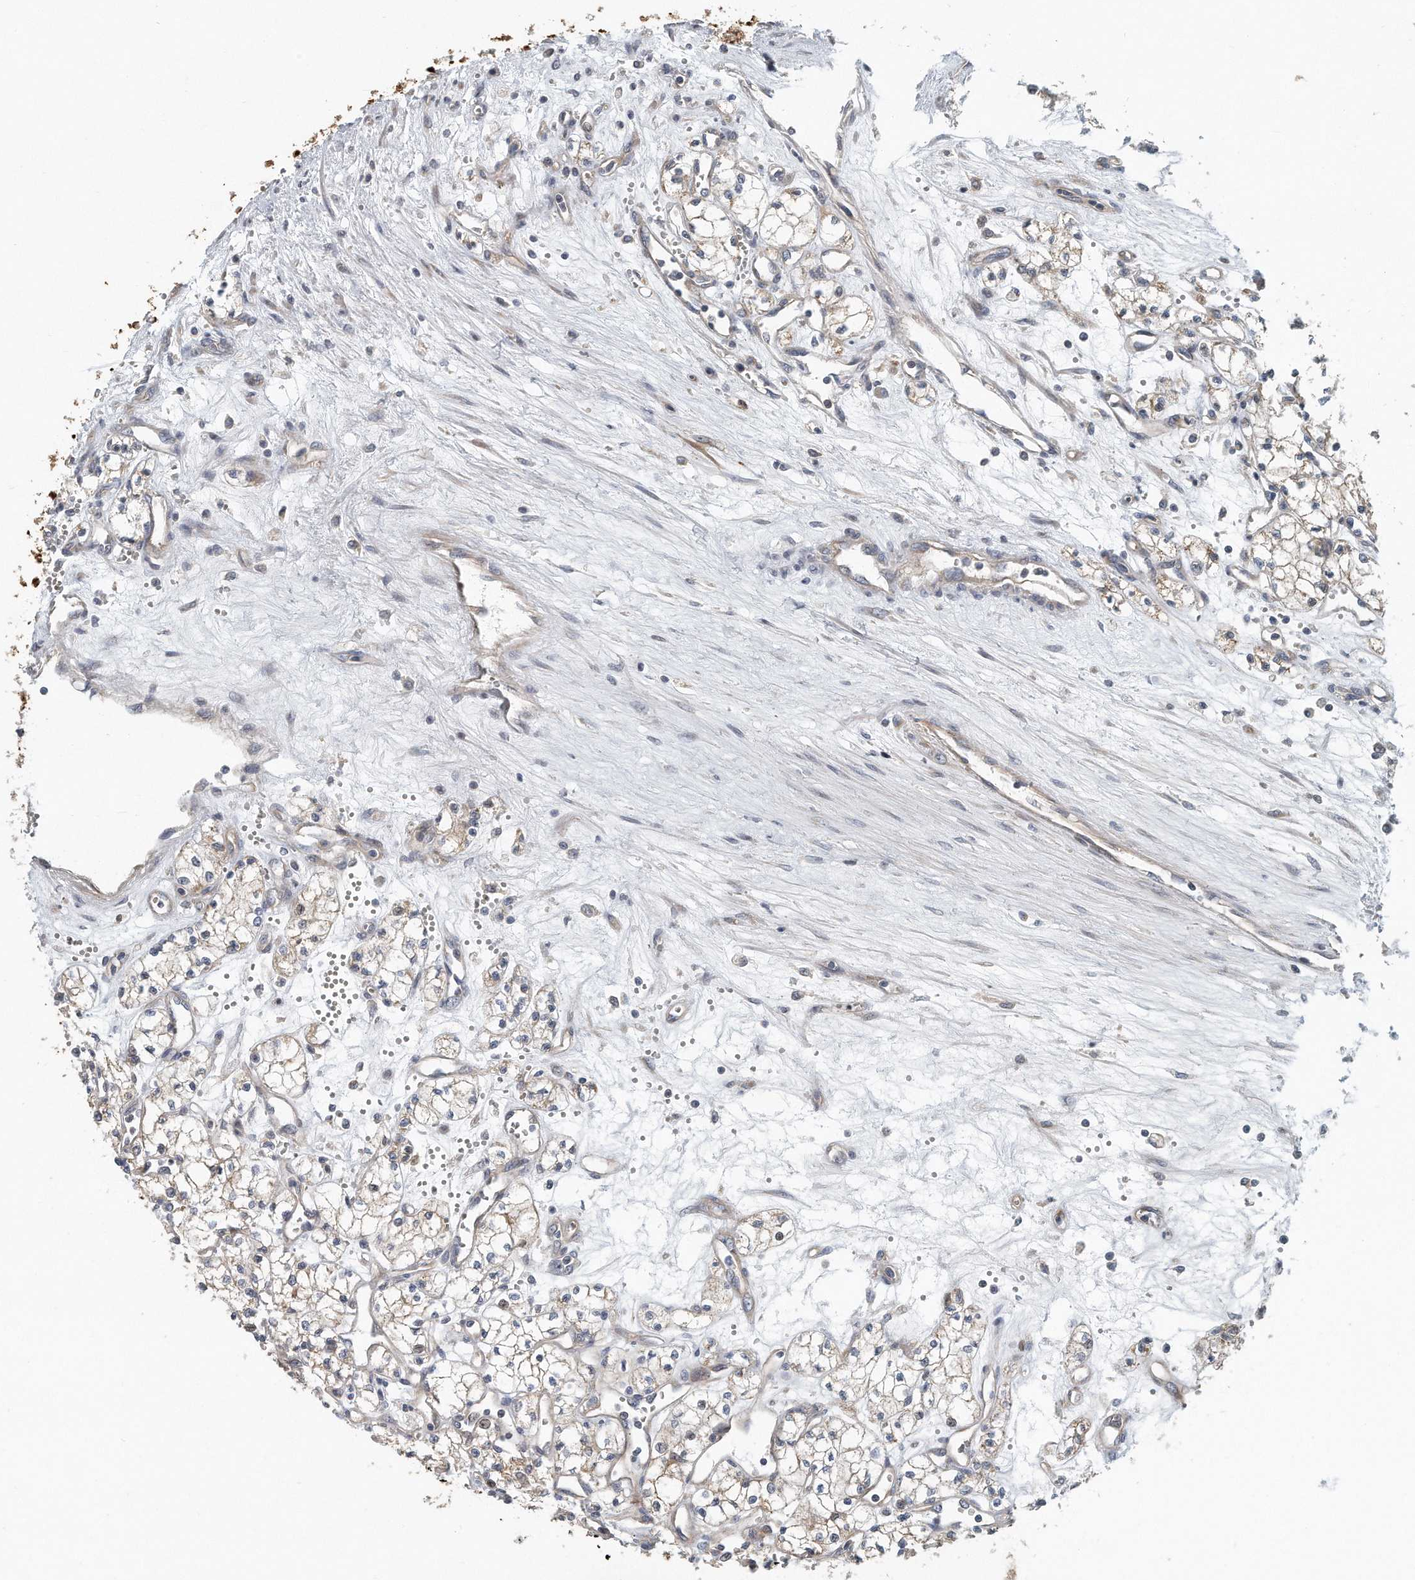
{"staining": {"intensity": "weak", "quantity": ">75%", "location": "cytoplasmic/membranous"}, "tissue": "renal cancer", "cell_type": "Tumor cells", "image_type": "cancer", "snomed": [{"axis": "morphology", "description": "Adenocarcinoma, NOS"}, {"axis": "topography", "description": "Kidney"}], "caption": "Renal cancer (adenocarcinoma) was stained to show a protein in brown. There is low levels of weak cytoplasmic/membranous staining in approximately >75% of tumor cells.", "gene": "PCDH8", "patient": {"sex": "male", "age": 59}}